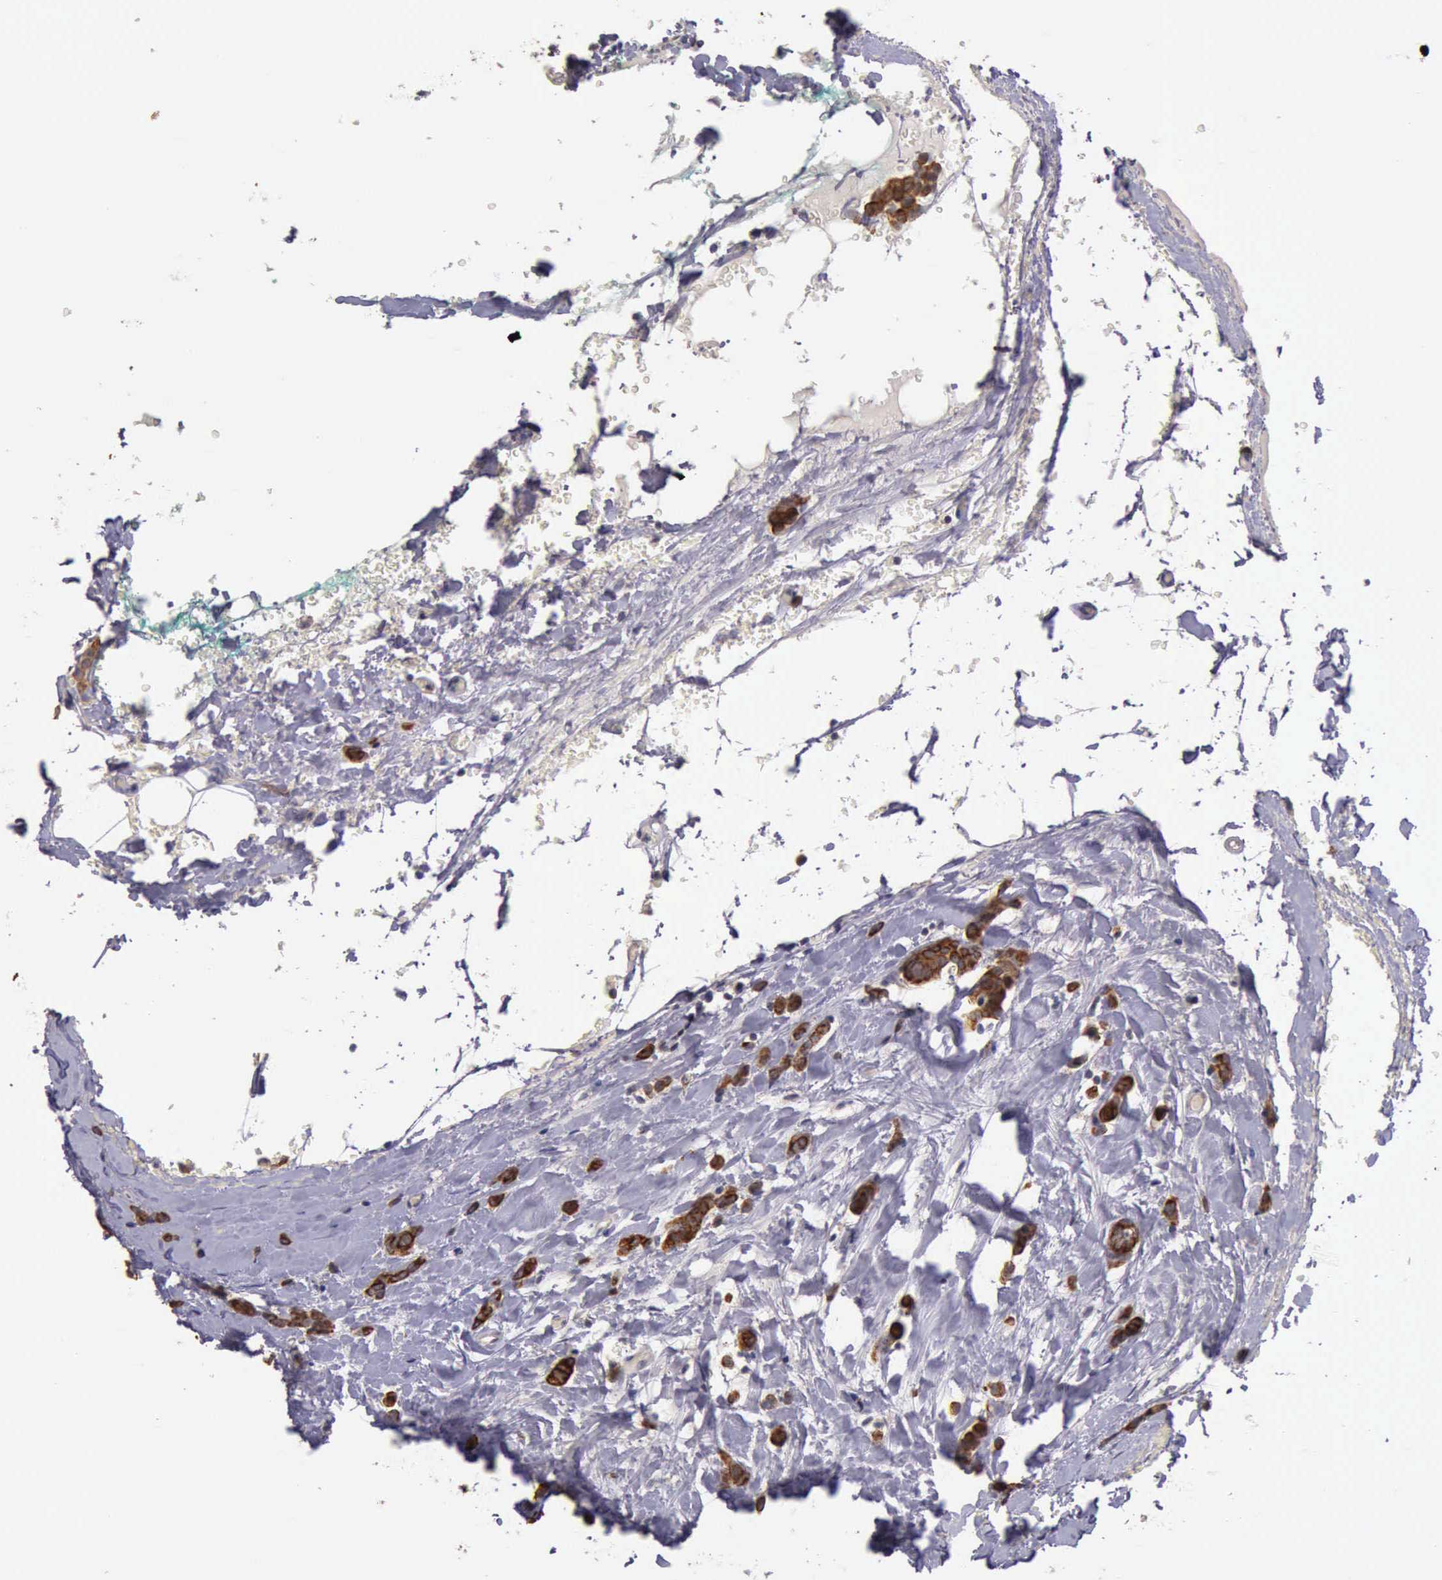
{"staining": {"intensity": "moderate", "quantity": ">75%", "location": "cytoplasmic/membranous"}, "tissue": "breast cancer", "cell_type": "Tumor cells", "image_type": "cancer", "snomed": [{"axis": "morphology", "description": "Lobular carcinoma"}, {"axis": "topography", "description": "Breast"}], "caption": "IHC histopathology image of breast cancer stained for a protein (brown), which exhibits medium levels of moderate cytoplasmic/membranous expression in about >75% of tumor cells.", "gene": "RAB39B", "patient": {"sex": "female", "age": 60}}